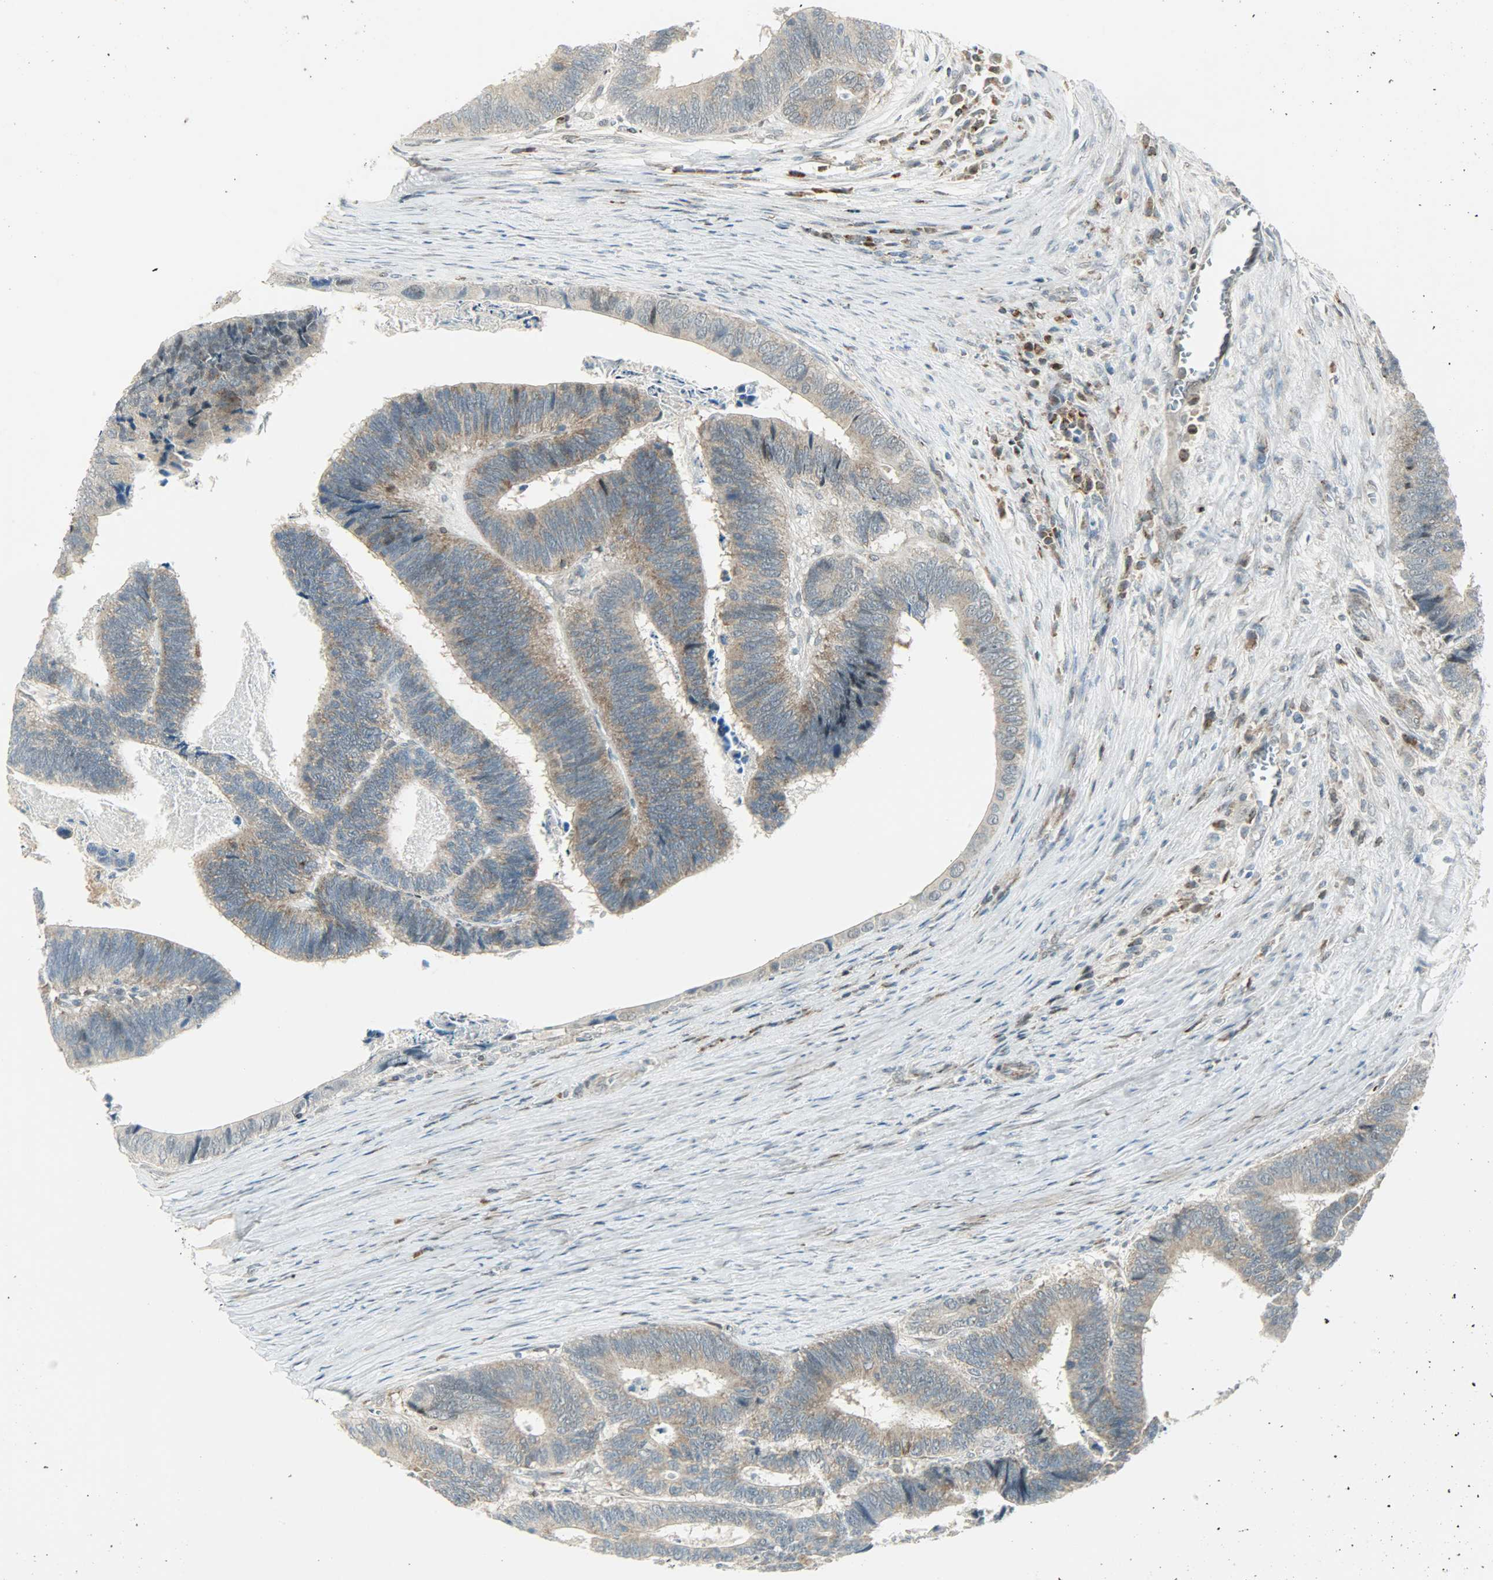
{"staining": {"intensity": "weak", "quantity": ">75%", "location": "cytoplasmic/membranous"}, "tissue": "colorectal cancer", "cell_type": "Tumor cells", "image_type": "cancer", "snomed": [{"axis": "morphology", "description": "Adenocarcinoma, NOS"}, {"axis": "topography", "description": "Colon"}], "caption": "Protein expression by IHC exhibits weak cytoplasmic/membranous expression in about >75% of tumor cells in adenocarcinoma (colorectal).", "gene": "IL15", "patient": {"sex": "male", "age": 72}}